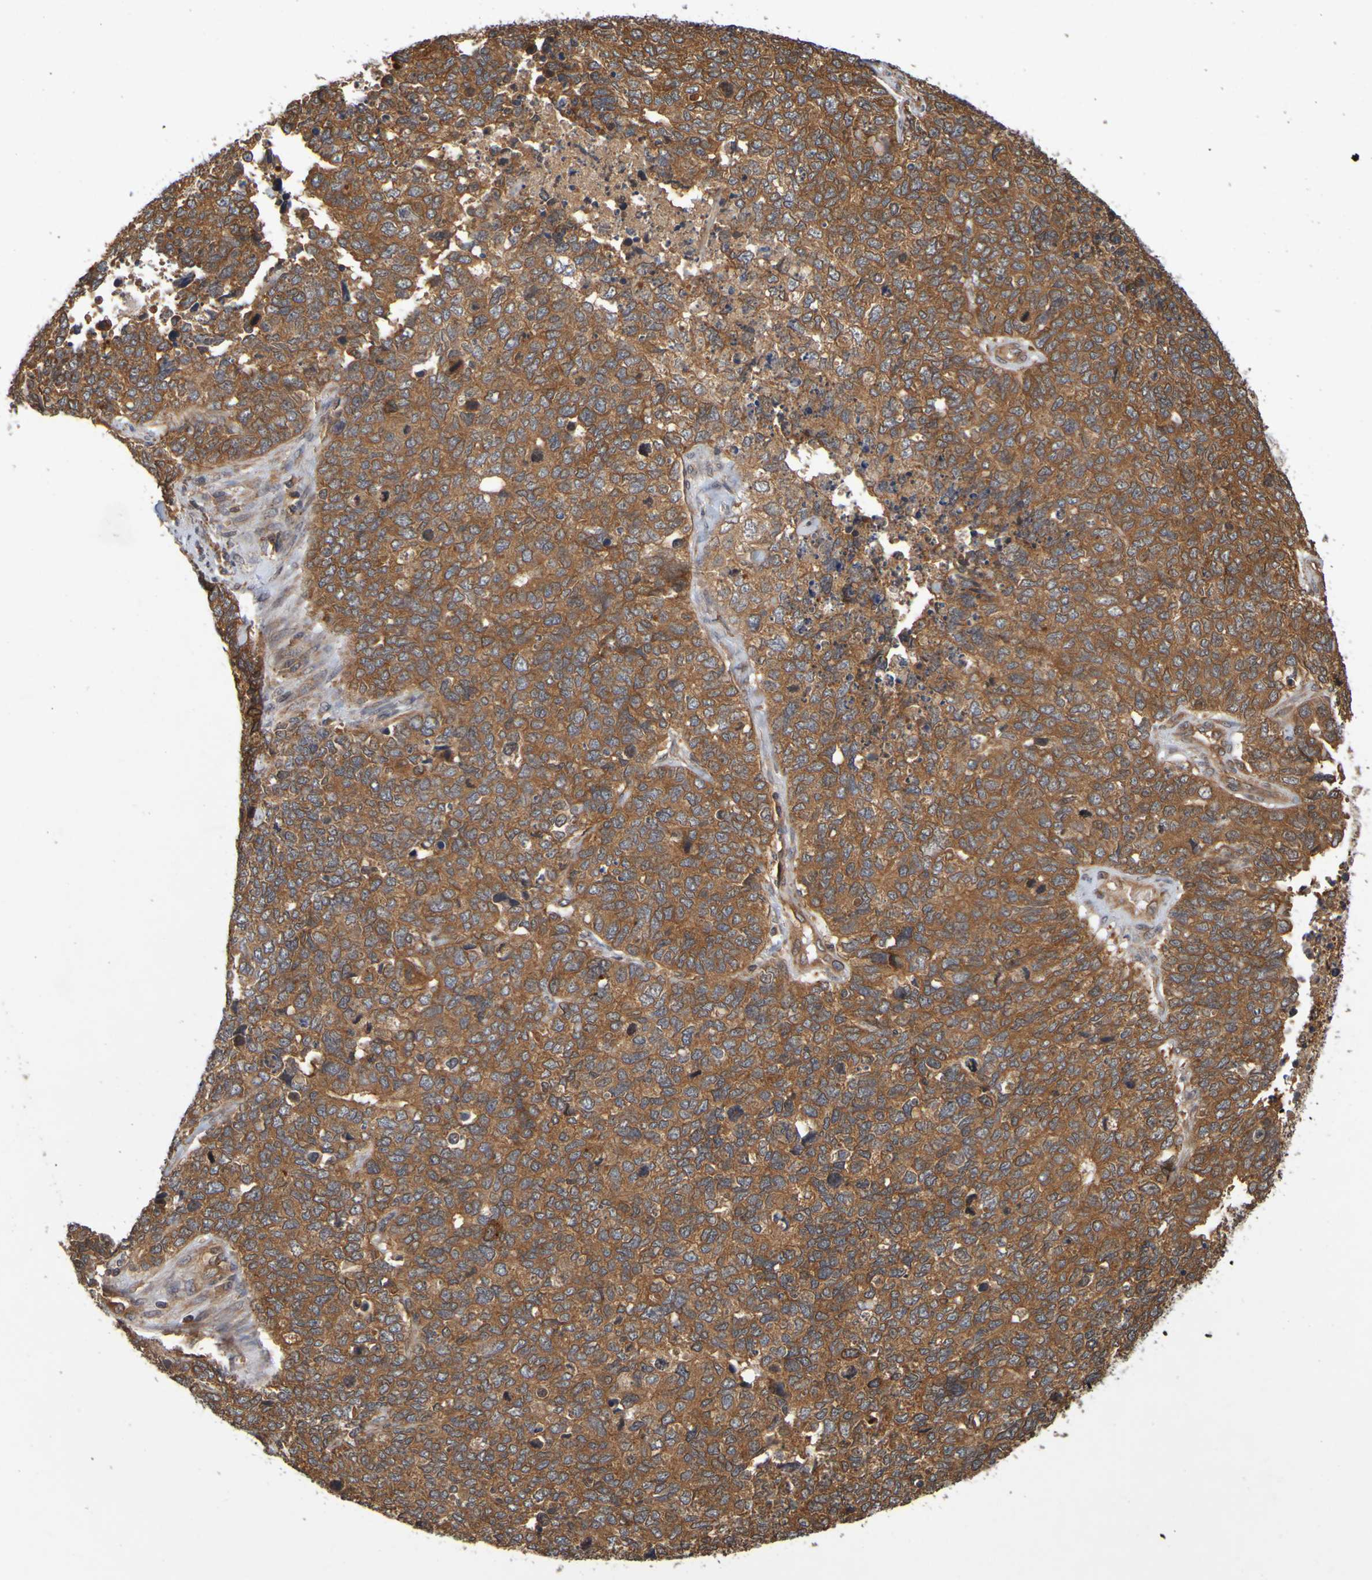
{"staining": {"intensity": "strong", "quantity": ">75%", "location": "cytoplasmic/membranous"}, "tissue": "cervical cancer", "cell_type": "Tumor cells", "image_type": "cancer", "snomed": [{"axis": "morphology", "description": "Squamous cell carcinoma, NOS"}, {"axis": "topography", "description": "Cervix"}], "caption": "A brown stain highlights strong cytoplasmic/membranous positivity of a protein in squamous cell carcinoma (cervical) tumor cells. The protein of interest is shown in brown color, while the nuclei are stained blue.", "gene": "OCRL", "patient": {"sex": "female", "age": 63}}